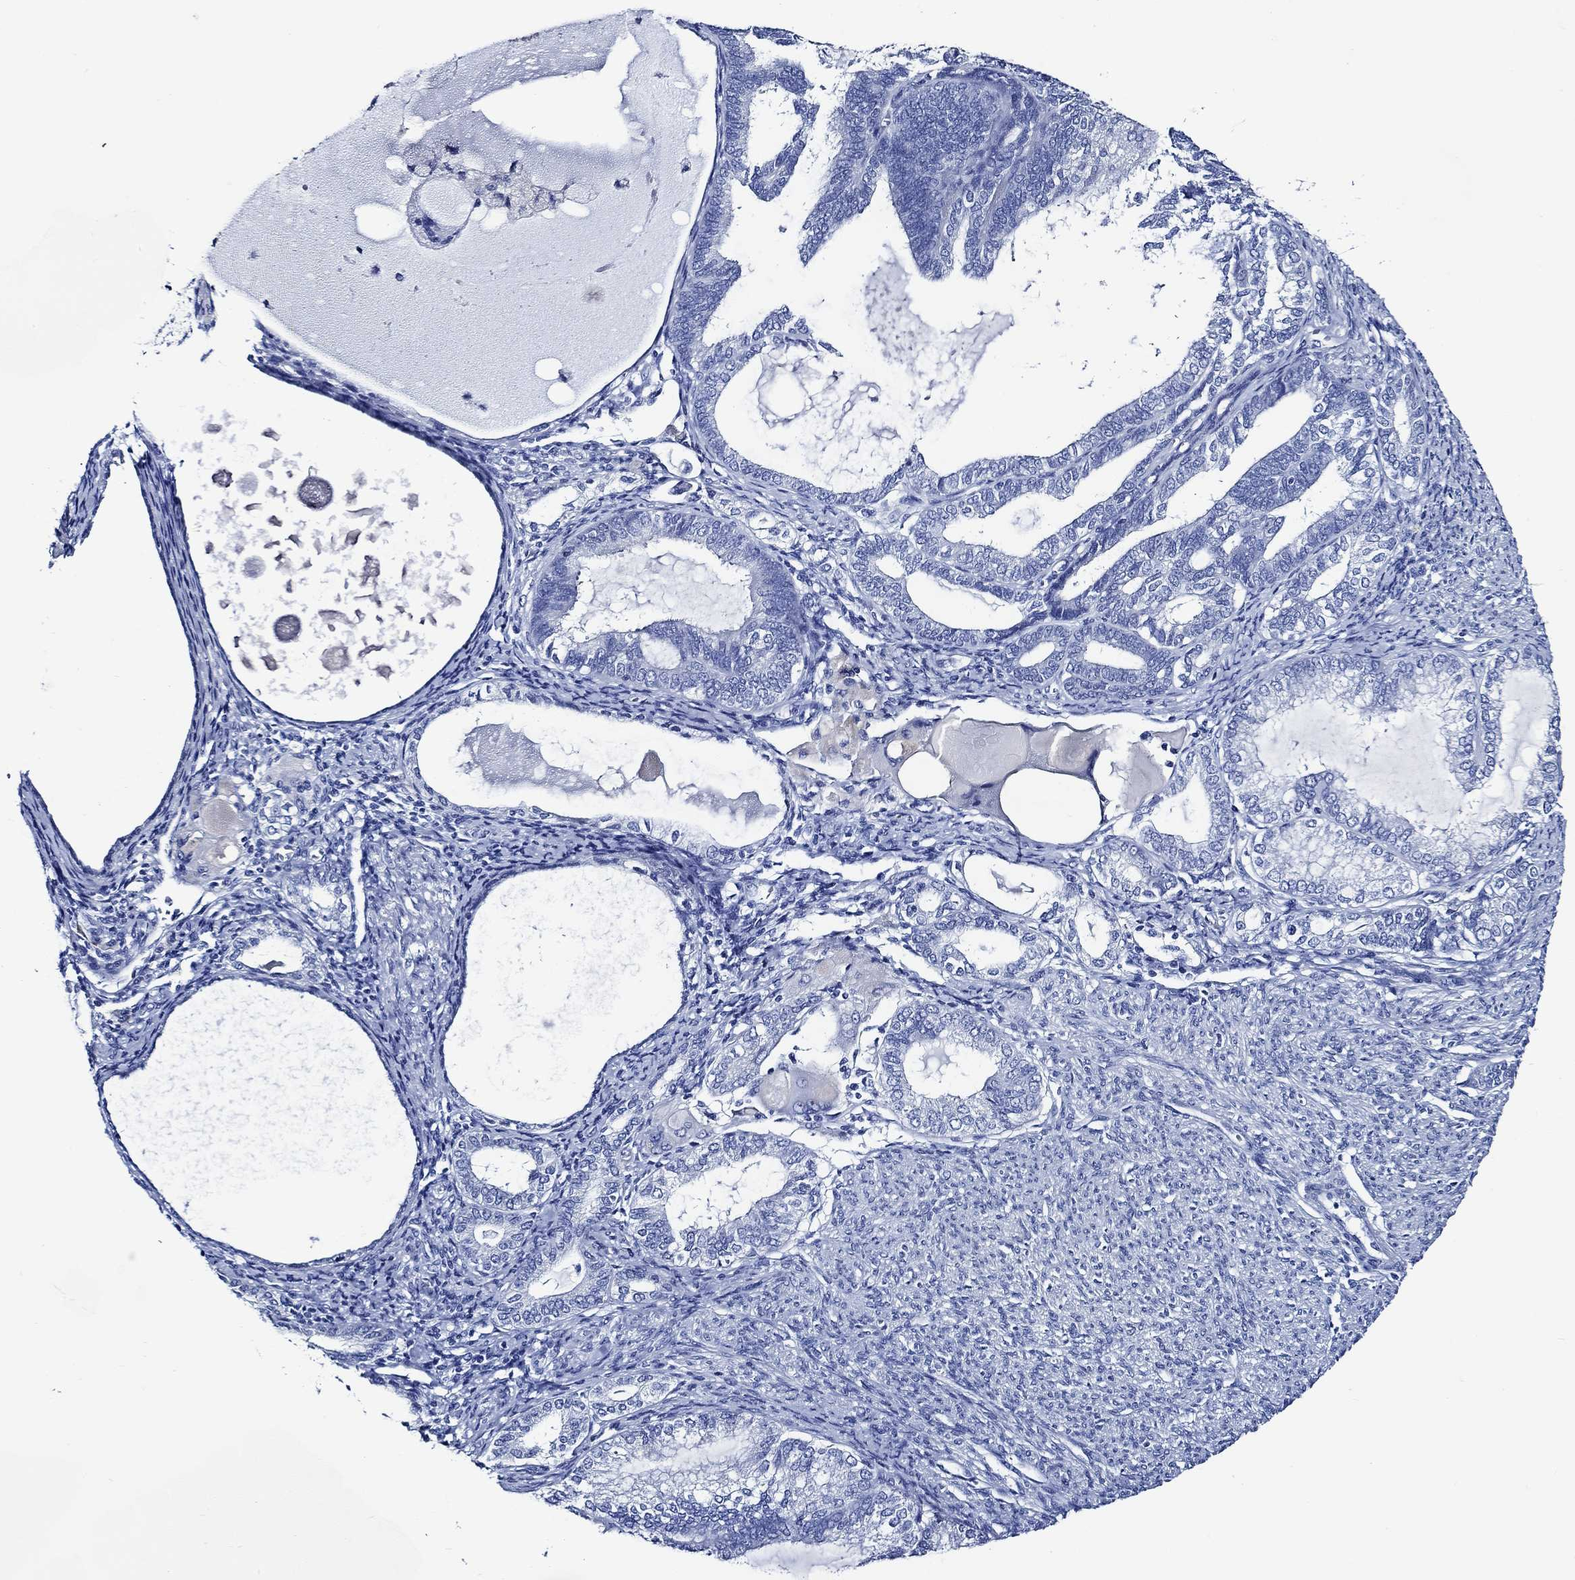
{"staining": {"intensity": "negative", "quantity": "none", "location": "none"}, "tissue": "endometrial cancer", "cell_type": "Tumor cells", "image_type": "cancer", "snomed": [{"axis": "morphology", "description": "Adenocarcinoma, NOS"}, {"axis": "topography", "description": "Endometrium"}], "caption": "An IHC image of endometrial cancer (adenocarcinoma) is shown. There is no staining in tumor cells of endometrial cancer (adenocarcinoma).", "gene": "WDR62", "patient": {"sex": "female", "age": 86}}